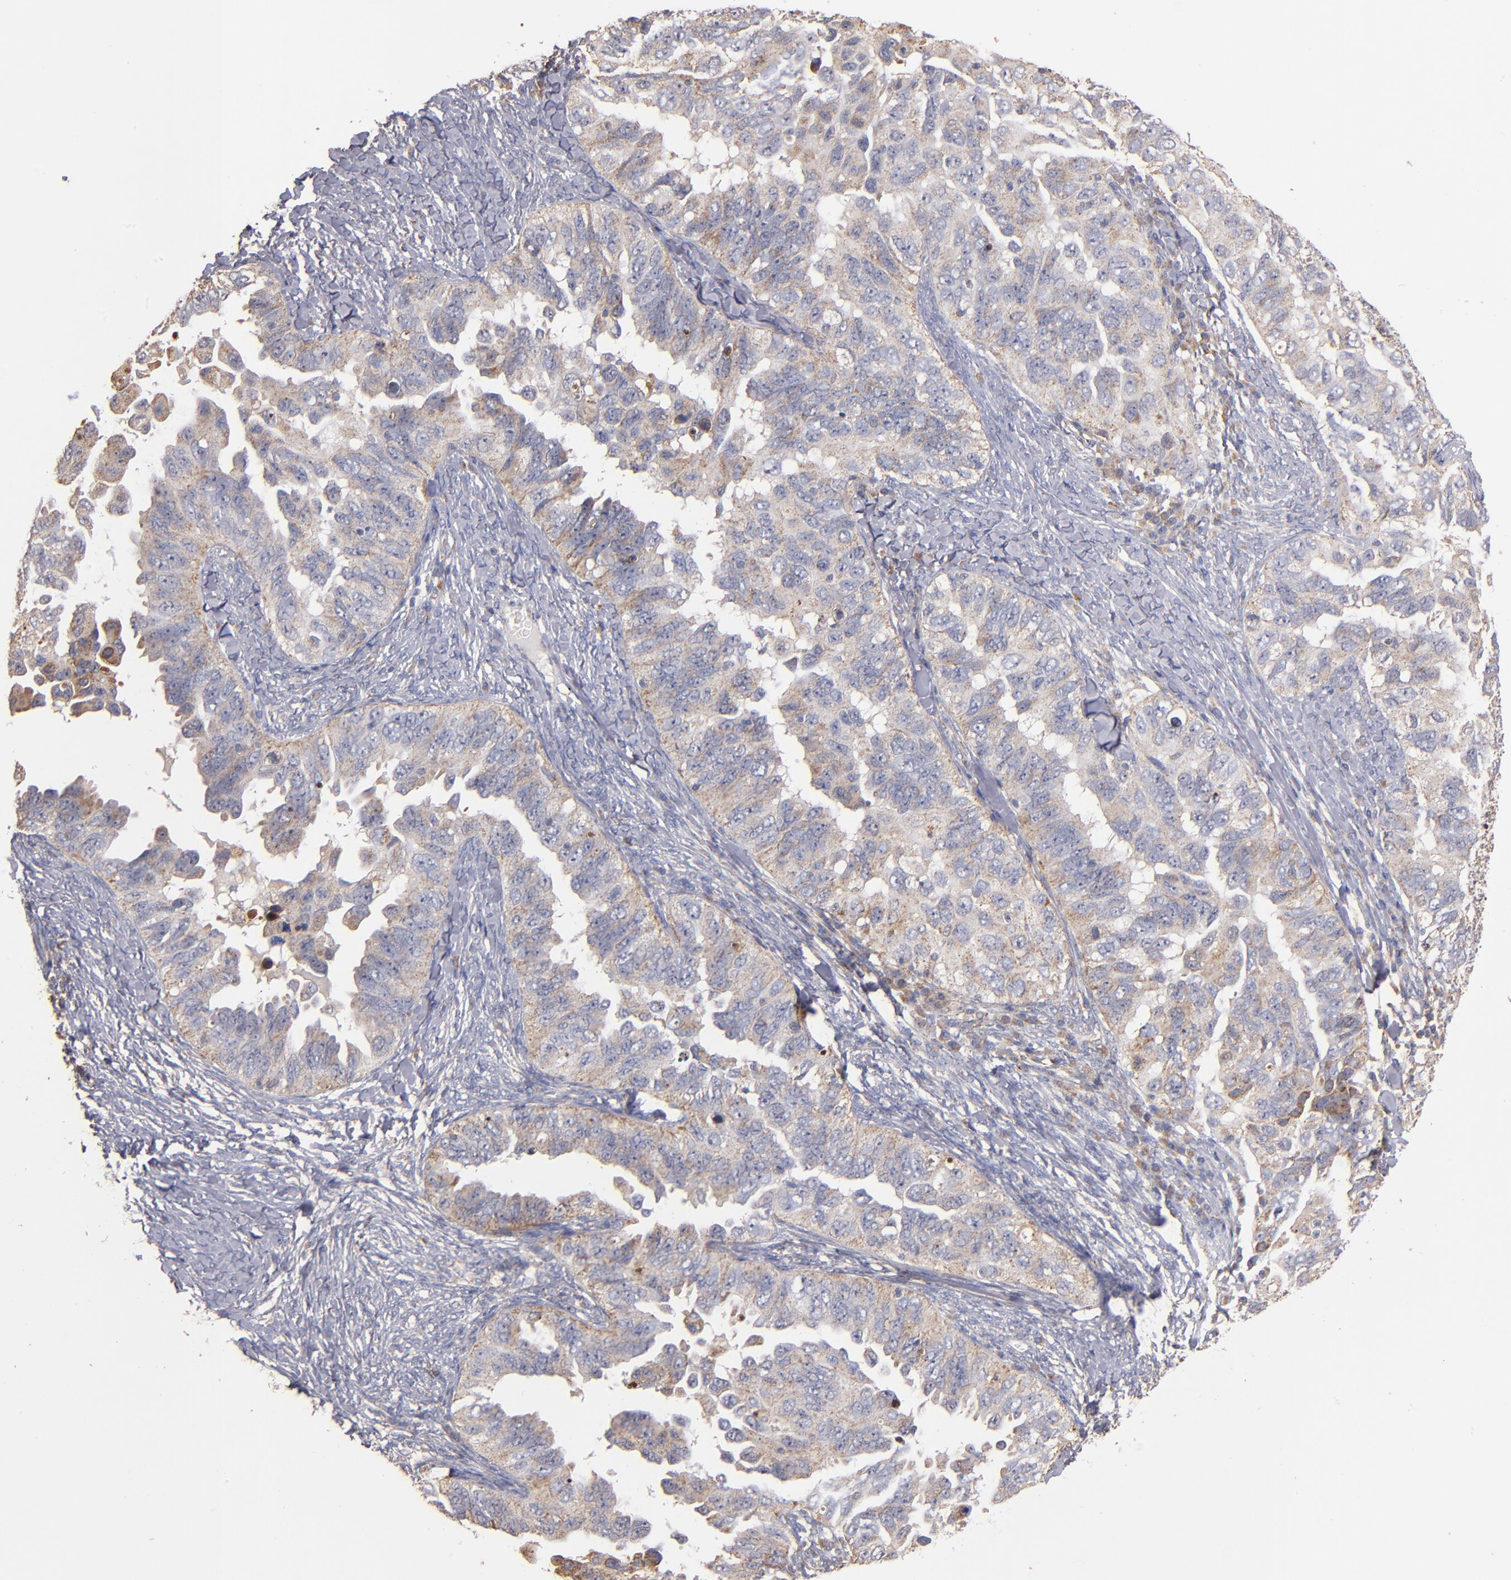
{"staining": {"intensity": "weak", "quantity": ">75%", "location": "cytoplasmic/membranous"}, "tissue": "ovarian cancer", "cell_type": "Tumor cells", "image_type": "cancer", "snomed": [{"axis": "morphology", "description": "Cystadenocarcinoma, serous, NOS"}, {"axis": "topography", "description": "Ovary"}], "caption": "Ovarian cancer (serous cystadenocarcinoma) was stained to show a protein in brown. There is low levels of weak cytoplasmic/membranous positivity in approximately >75% of tumor cells.", "gene": "DIABLO", "patient": {"sex": "female", "age": 82}}